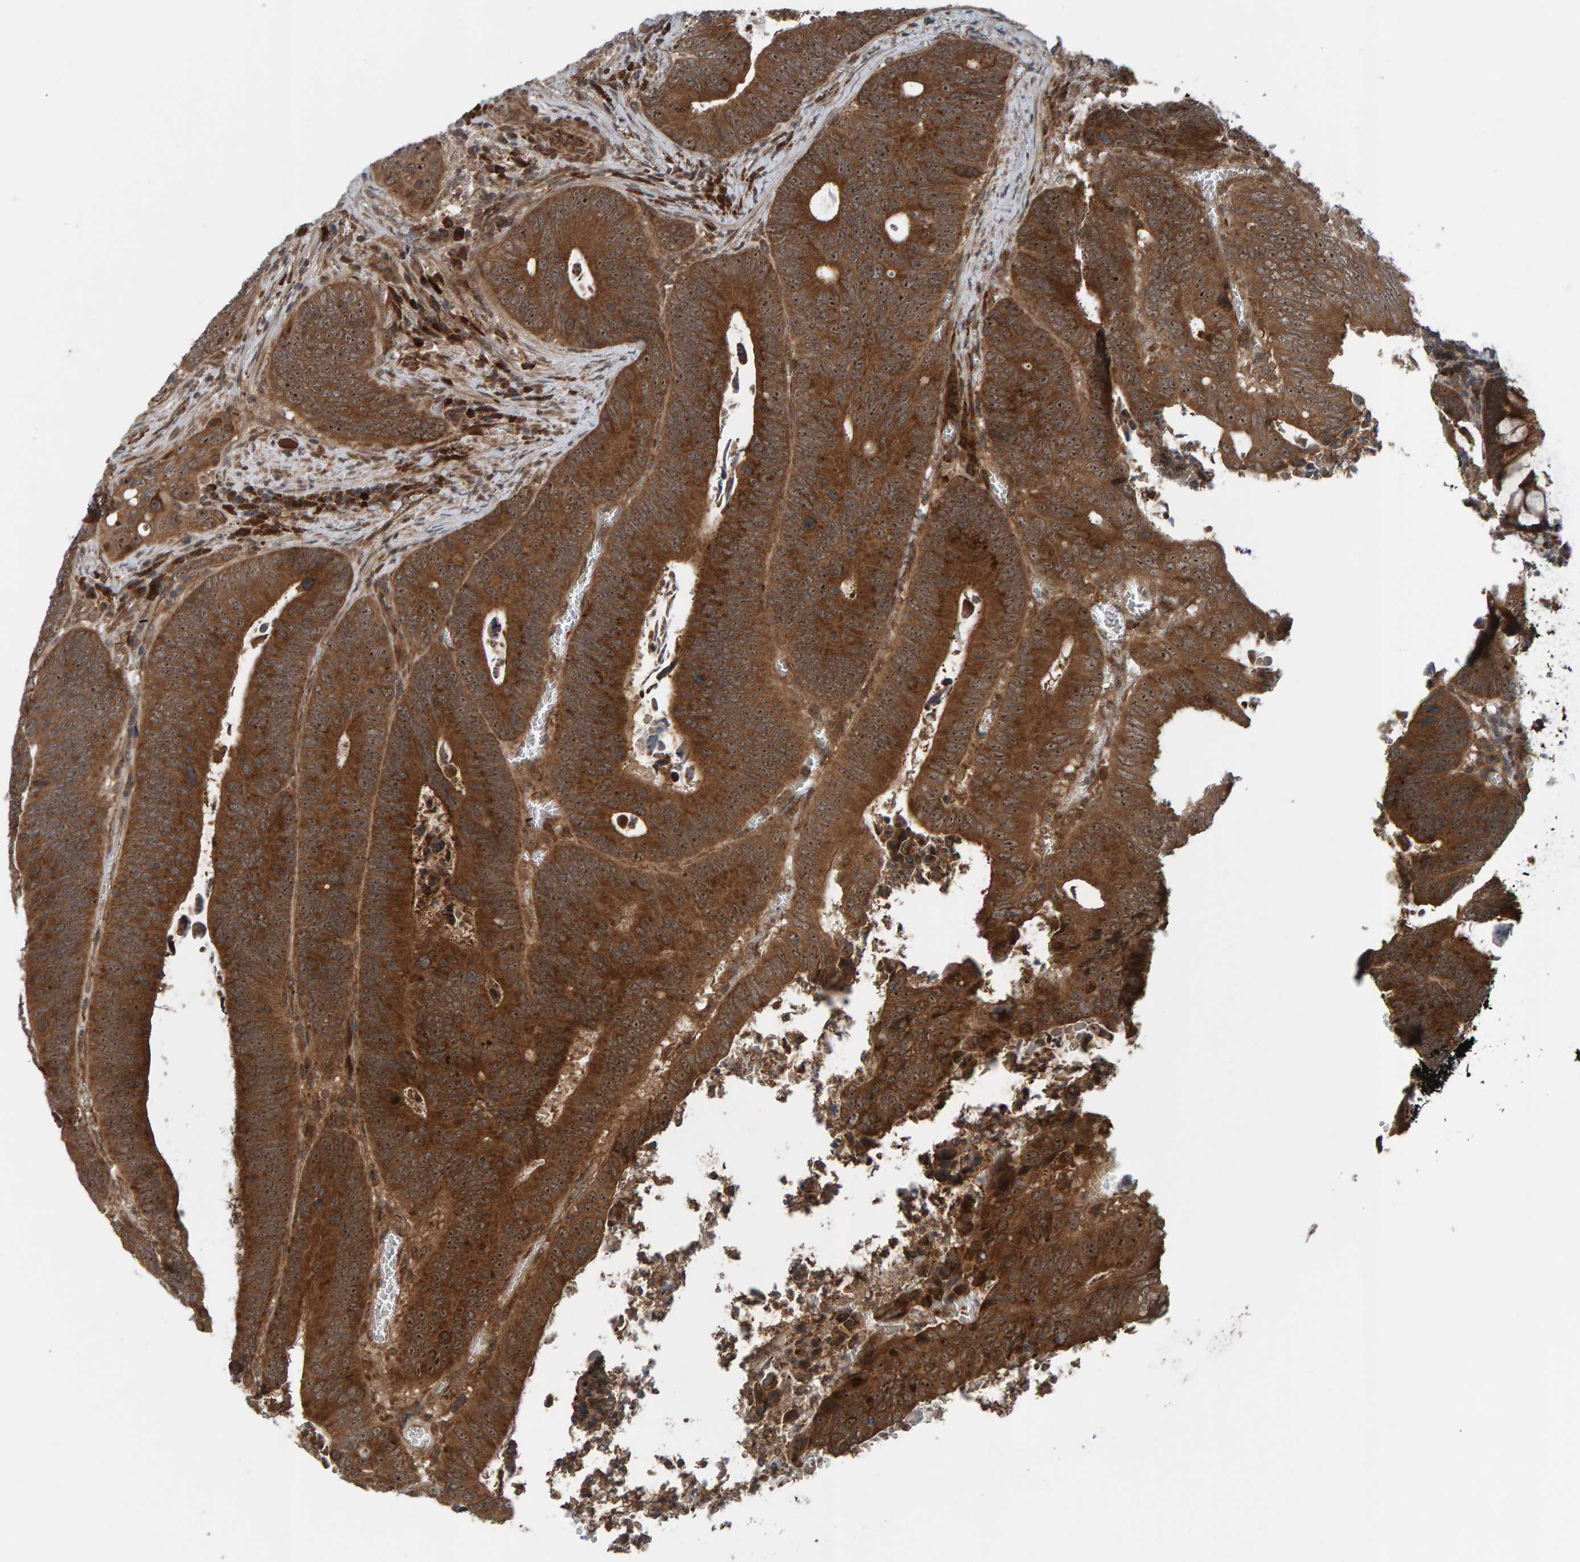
{"staining": {"intensity": "strong", "quantity": ">75%", "location": "cytoplasmic/membranous,nuclear"}, "tissue": "colorectal cancer", "cell_type": "Tumor cells", "image_type": "cancer", "snomed": [{"axis": "morphology", "description": "Inflammation, NOS"}, {"axis": "morphology", "description": "Adenocarcinoma, NOS"}, {"axis": "topography", "description": "Colon"}], "caption": "The image shows a brown stain indicating the presence of a protein in the cytoplasmic/membranous and nuclear of tumor cells in colorectal cancer (adenocarcinoma).", "gene": "CUEDC1", "patient": {"sex": "male", "age": 72}}